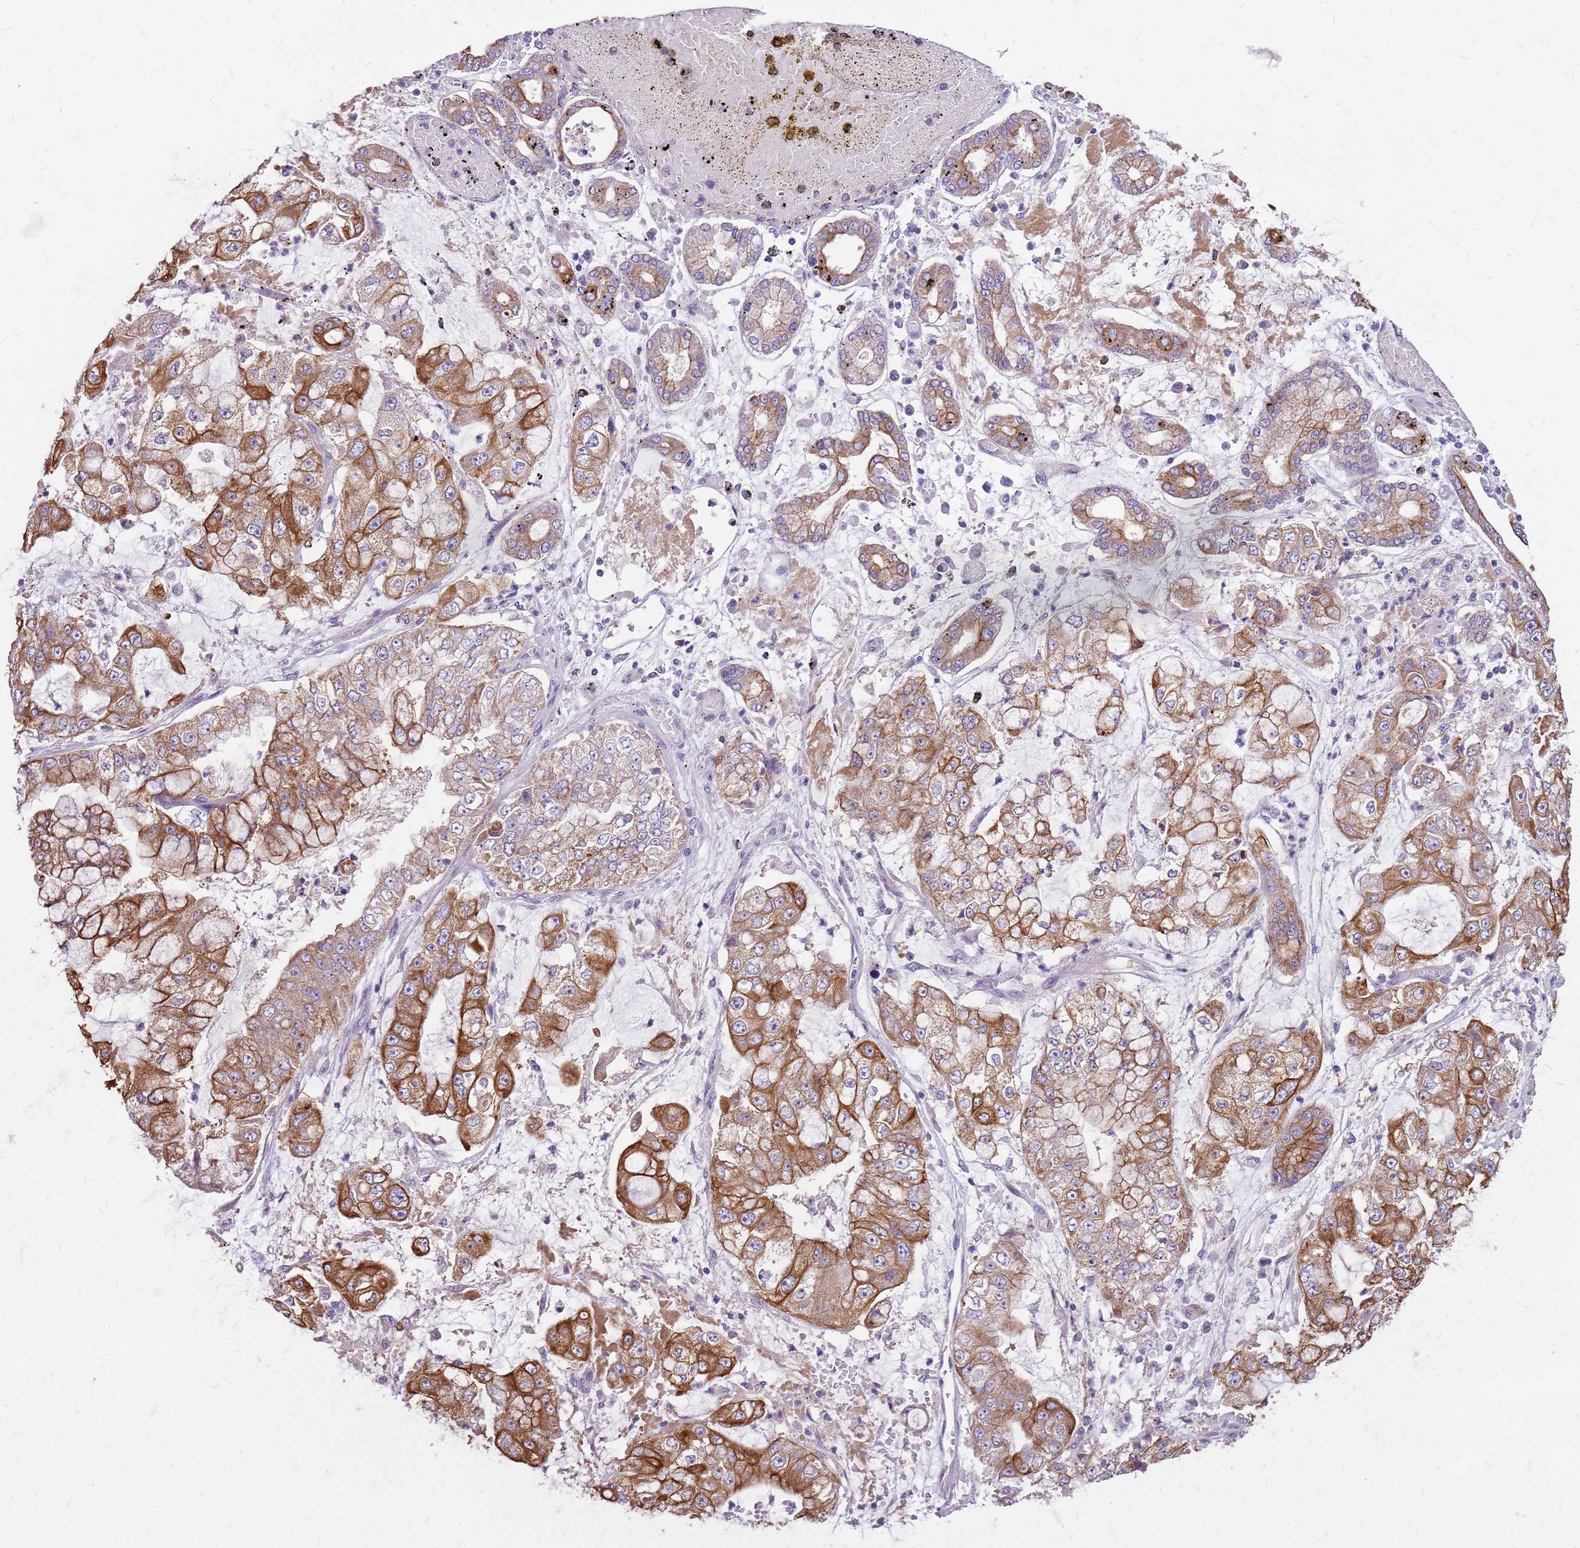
{"staining": {"intensity": "strong", "quantity": ">75%", "location": "cytoplasmic/membranous"}, "tissue": "stomach cancer", "cell_type": "Tumor cells", "image_type": "cancer", "snomed": [{"axis": "morphology", "description": "Adenocarcinoma, NOS"}, {"axis": "topography", "description": "Stomach"}], "caption": "The immunohistochemical stain highlights strong cytoplasmic/membranous positivity in tumor cells of stomach adenocarcinoma tissue. (DAB (3,3'-diaminobenzidine) IHC, brown staining for protein, blue staining for nuclei).", "gene": "WASHC4", "patient": {"sex": "male", "age": 76}}